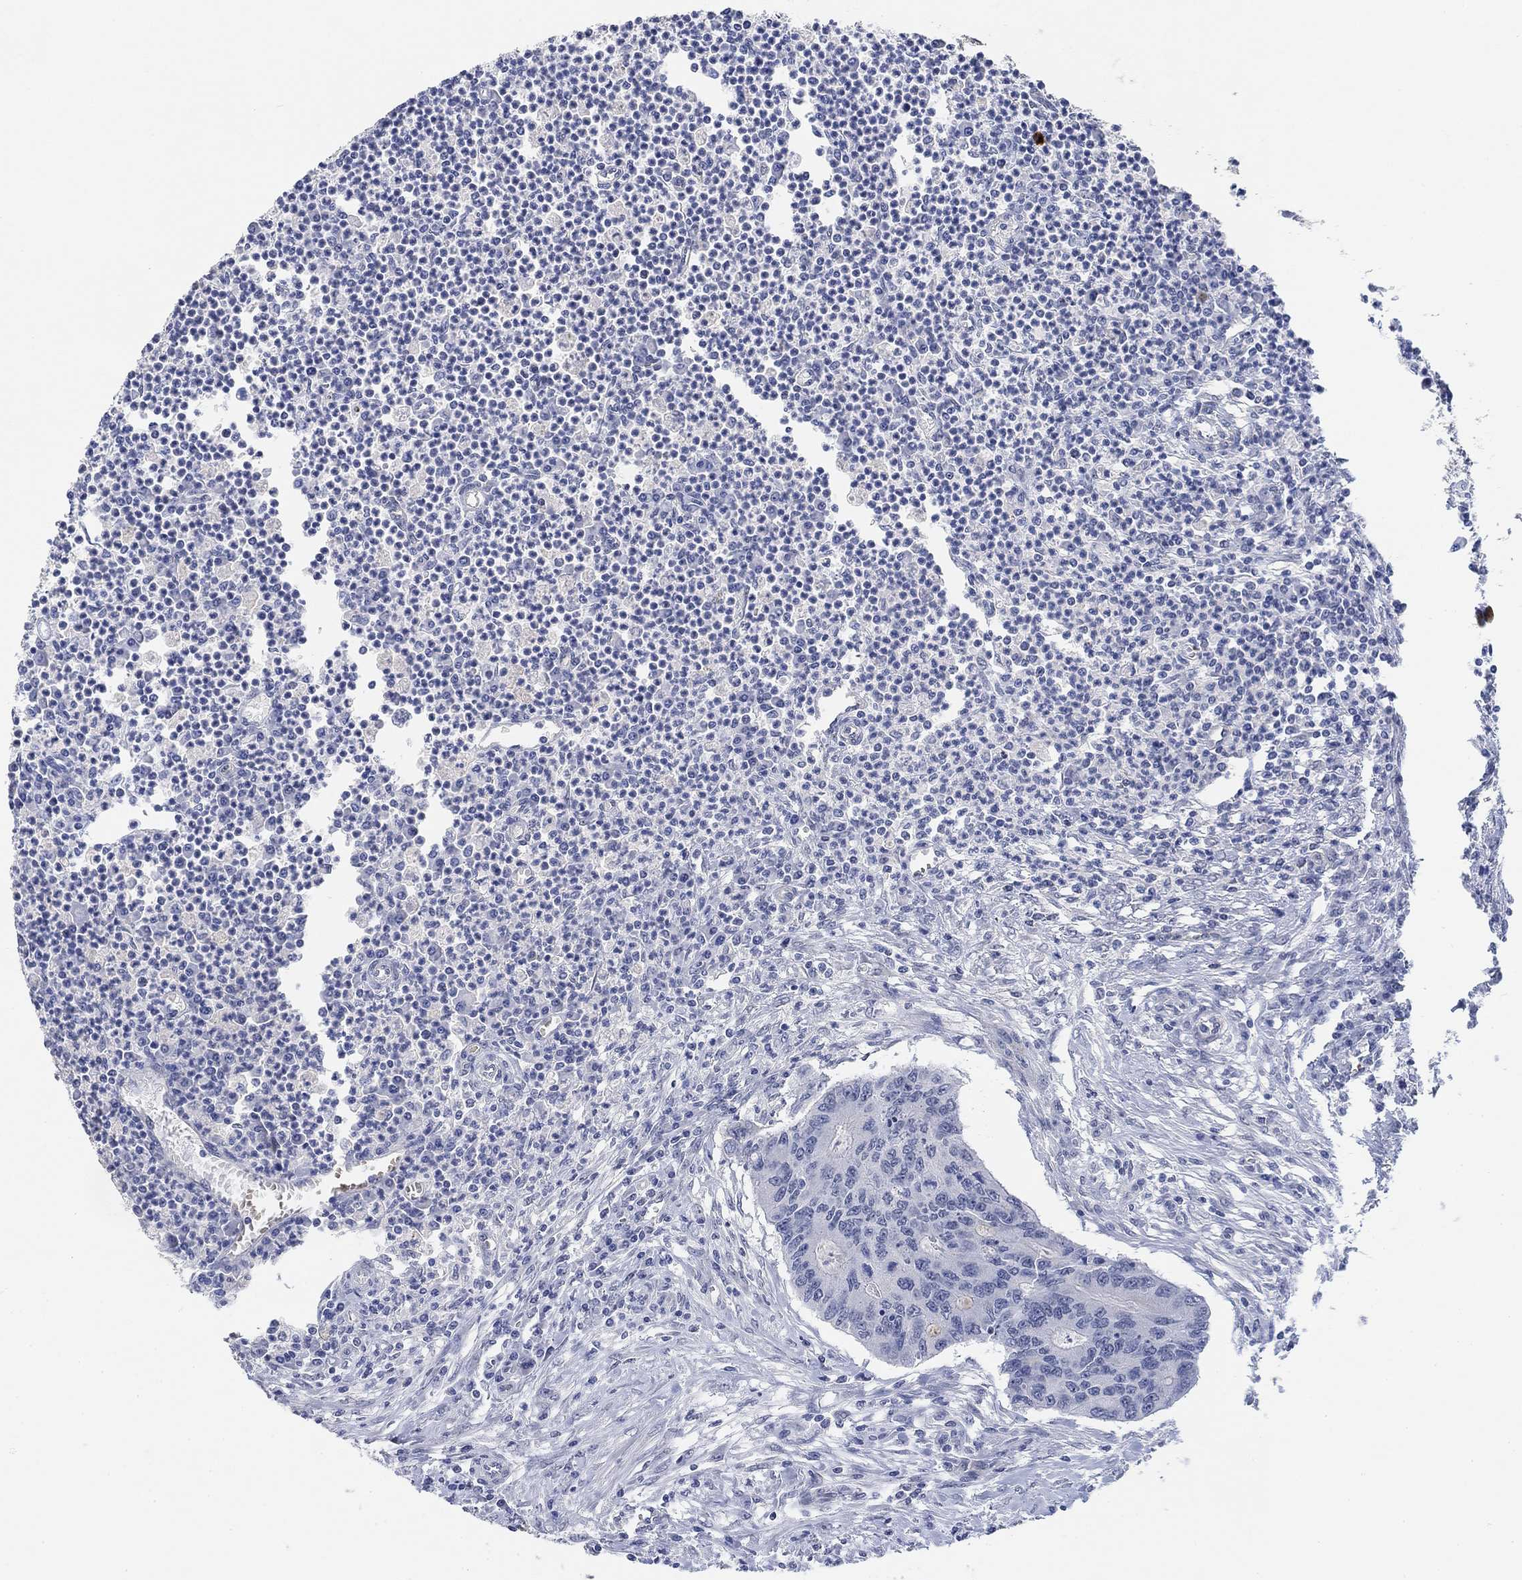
{"staining": {"intensity": "negative", "quantity": "none", "location": "none"}, "tissue": "colorectal cancer", "cell_type": "Tumor cells", "image_type": "cancer", "snomed": [{"axis": "morphology", "description": "Adenocarcinoma, NOS"}, {"axis": "topography", "description": "Colon"}], "caption": "High magnification brightfield microscopy of colorectal cancer stained with DAB (brown) and counterstained with hematoxylin (blue): tumor cells show no significant staining.", "gene": "PAX6", "patient": {"sex": "male", "age": 53}}